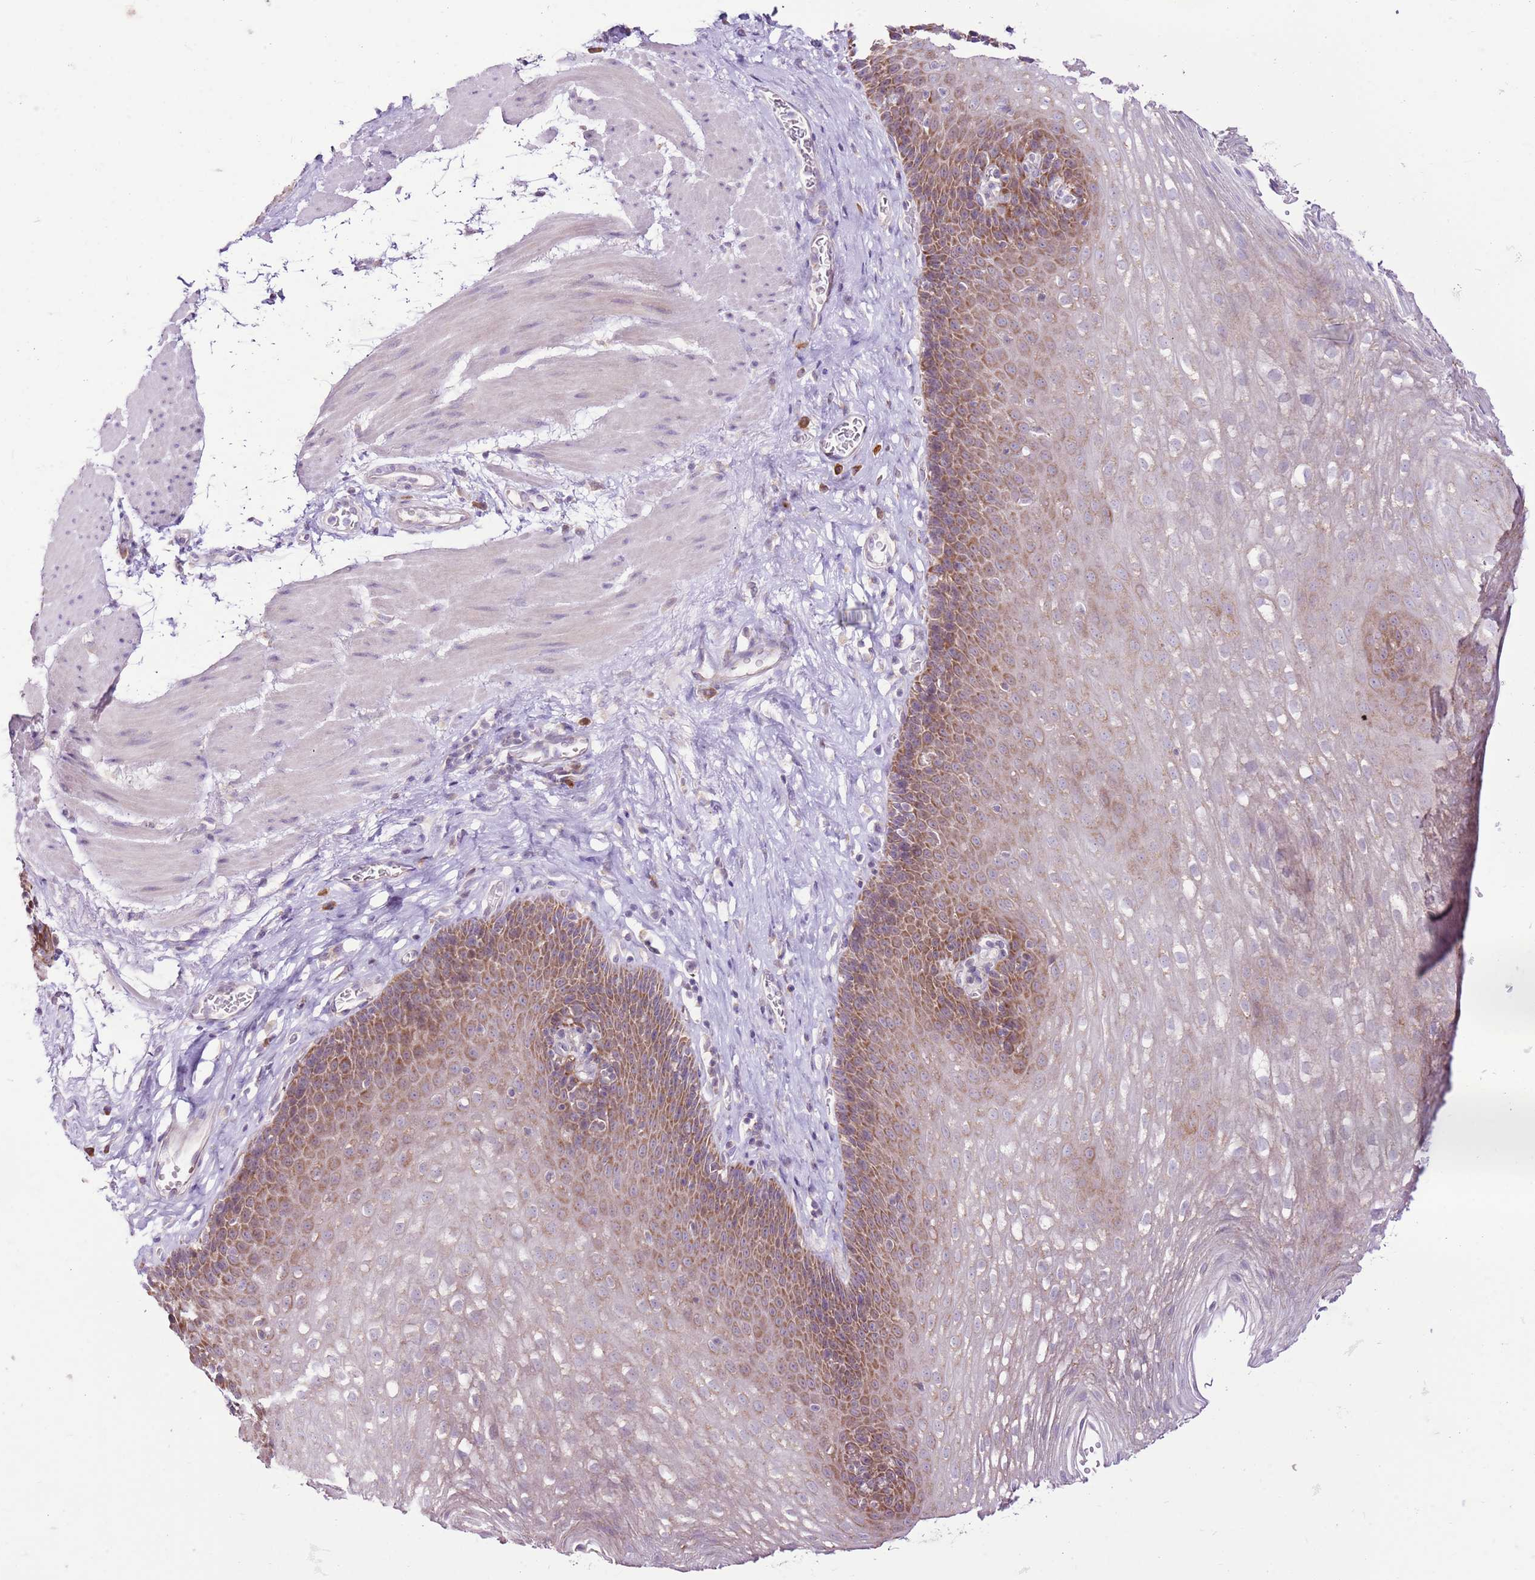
{"staining": {"intensity": "moderate", "quantity": "25%-75%", "location": "cytoplasmic/membranous"}, "tissue": "esophagus", "cell_type": "Squamous epithelial cells", "image_type": "normal", "snomed": [{"axis": "morphology", "description": "Normal tissue, NOS"}, {"axis": "topography", "description": "Esophagus"}], "caption": "Esophagus stained with DAB immunohistochemistry (IHC) shows medium levels of moderate cytoplasmic/membranous expression in approximately 25%-75% of squamous epithelial cells. (IHC, brightfield microscopy, high magnification).", "gene": "MRPL36", "patient": {"sex": "female", "age": 66}}